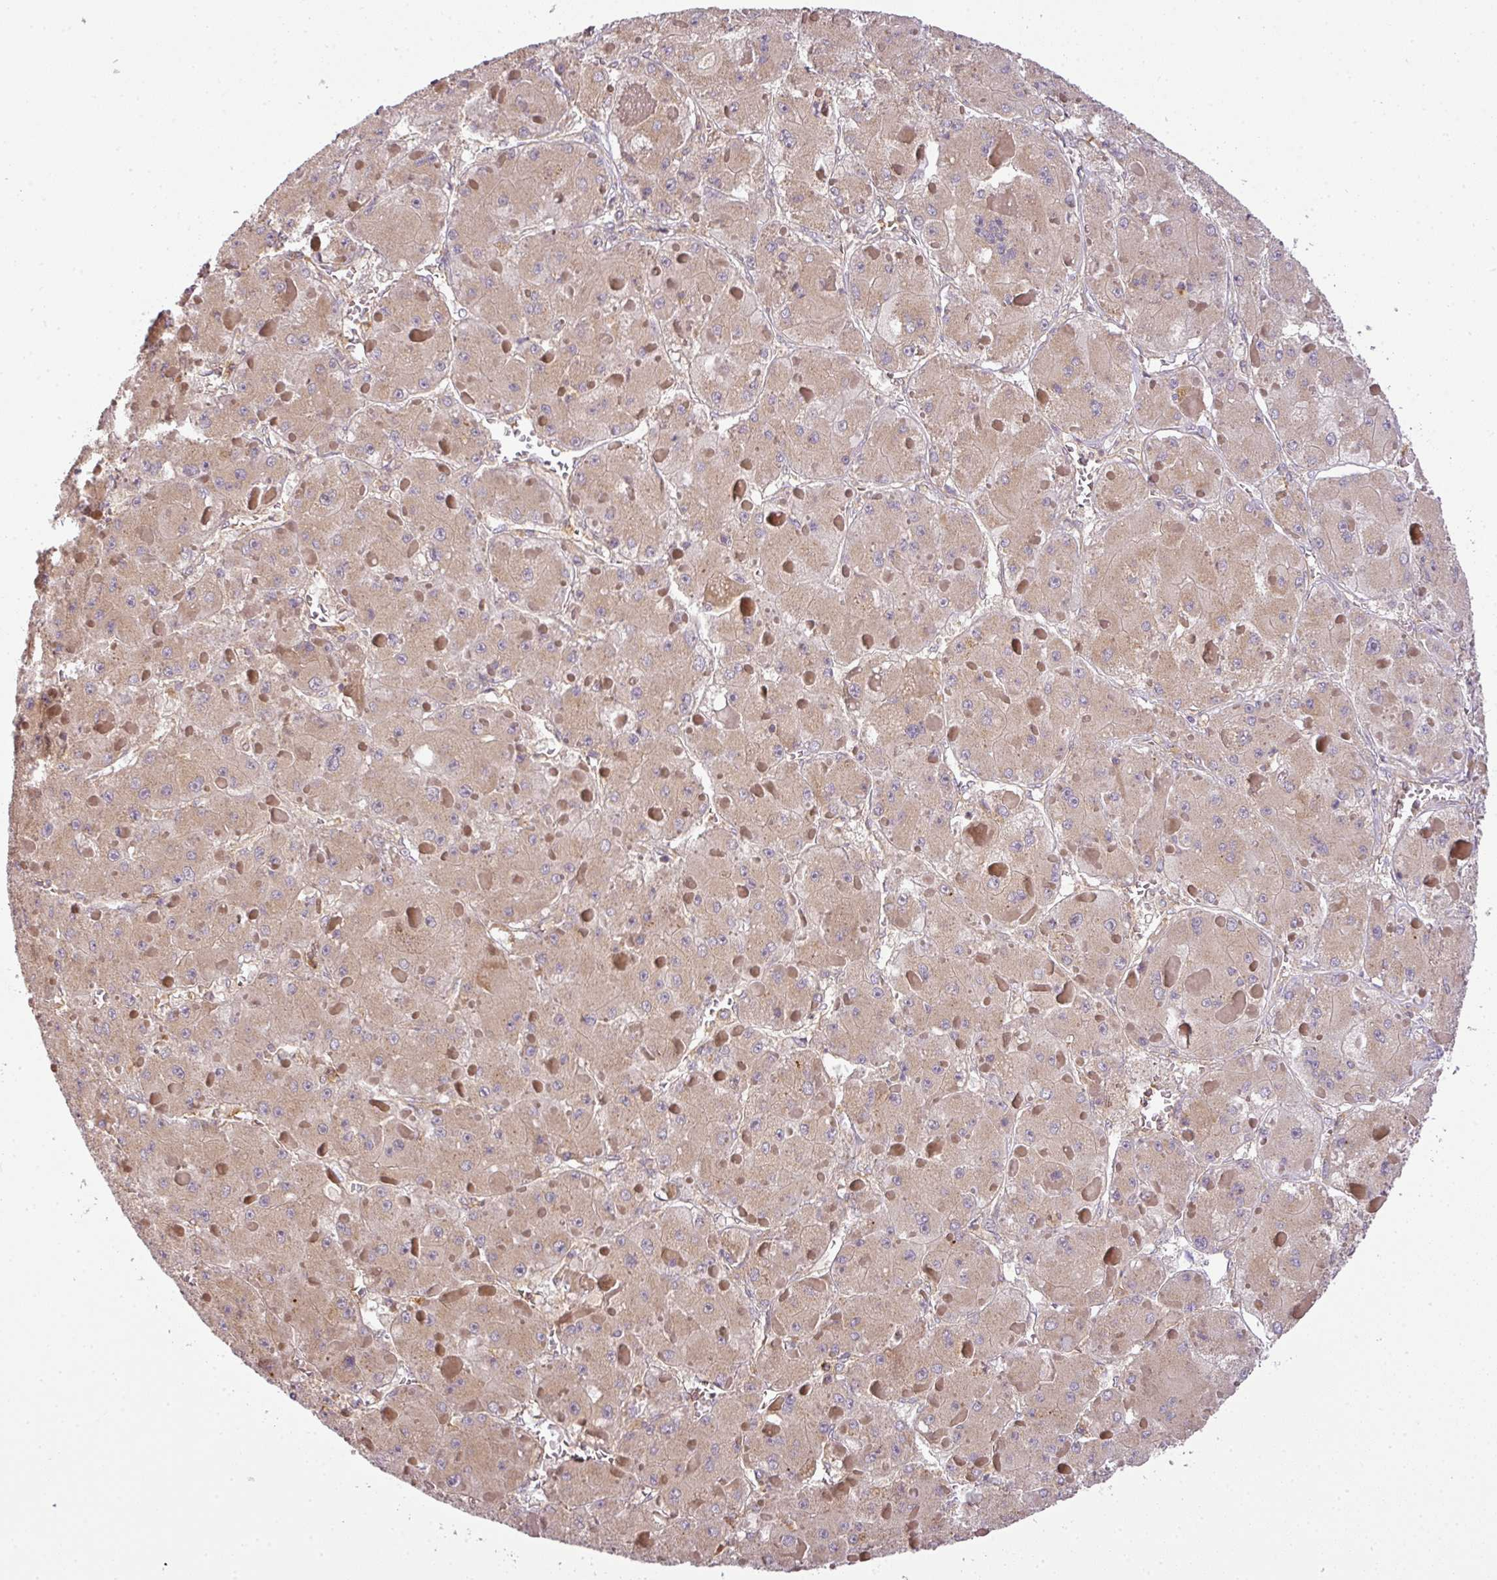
{"staining": {"intensity": "moderate", "quantity": ">75%", "location": "cytoplasmic/membranous"}, "tissue": "liver cancer", "cell_type": "Tumor cells", "image_type": "cancer", "snomed": [{"axis": "morphology", "description": "Carcinoma, Hepatocellular, NOS"}, {"axis": "topography", "description": "Liver"}], "caption": "High-power microscopy captured an immunohistochemistry micrograph of liver cancer, revealing moderate cytoplasmic/membranous staining in about >75% of tumor cells.", "gene": "TCL1B", "patient": {"sex": "female", "age": 73}}